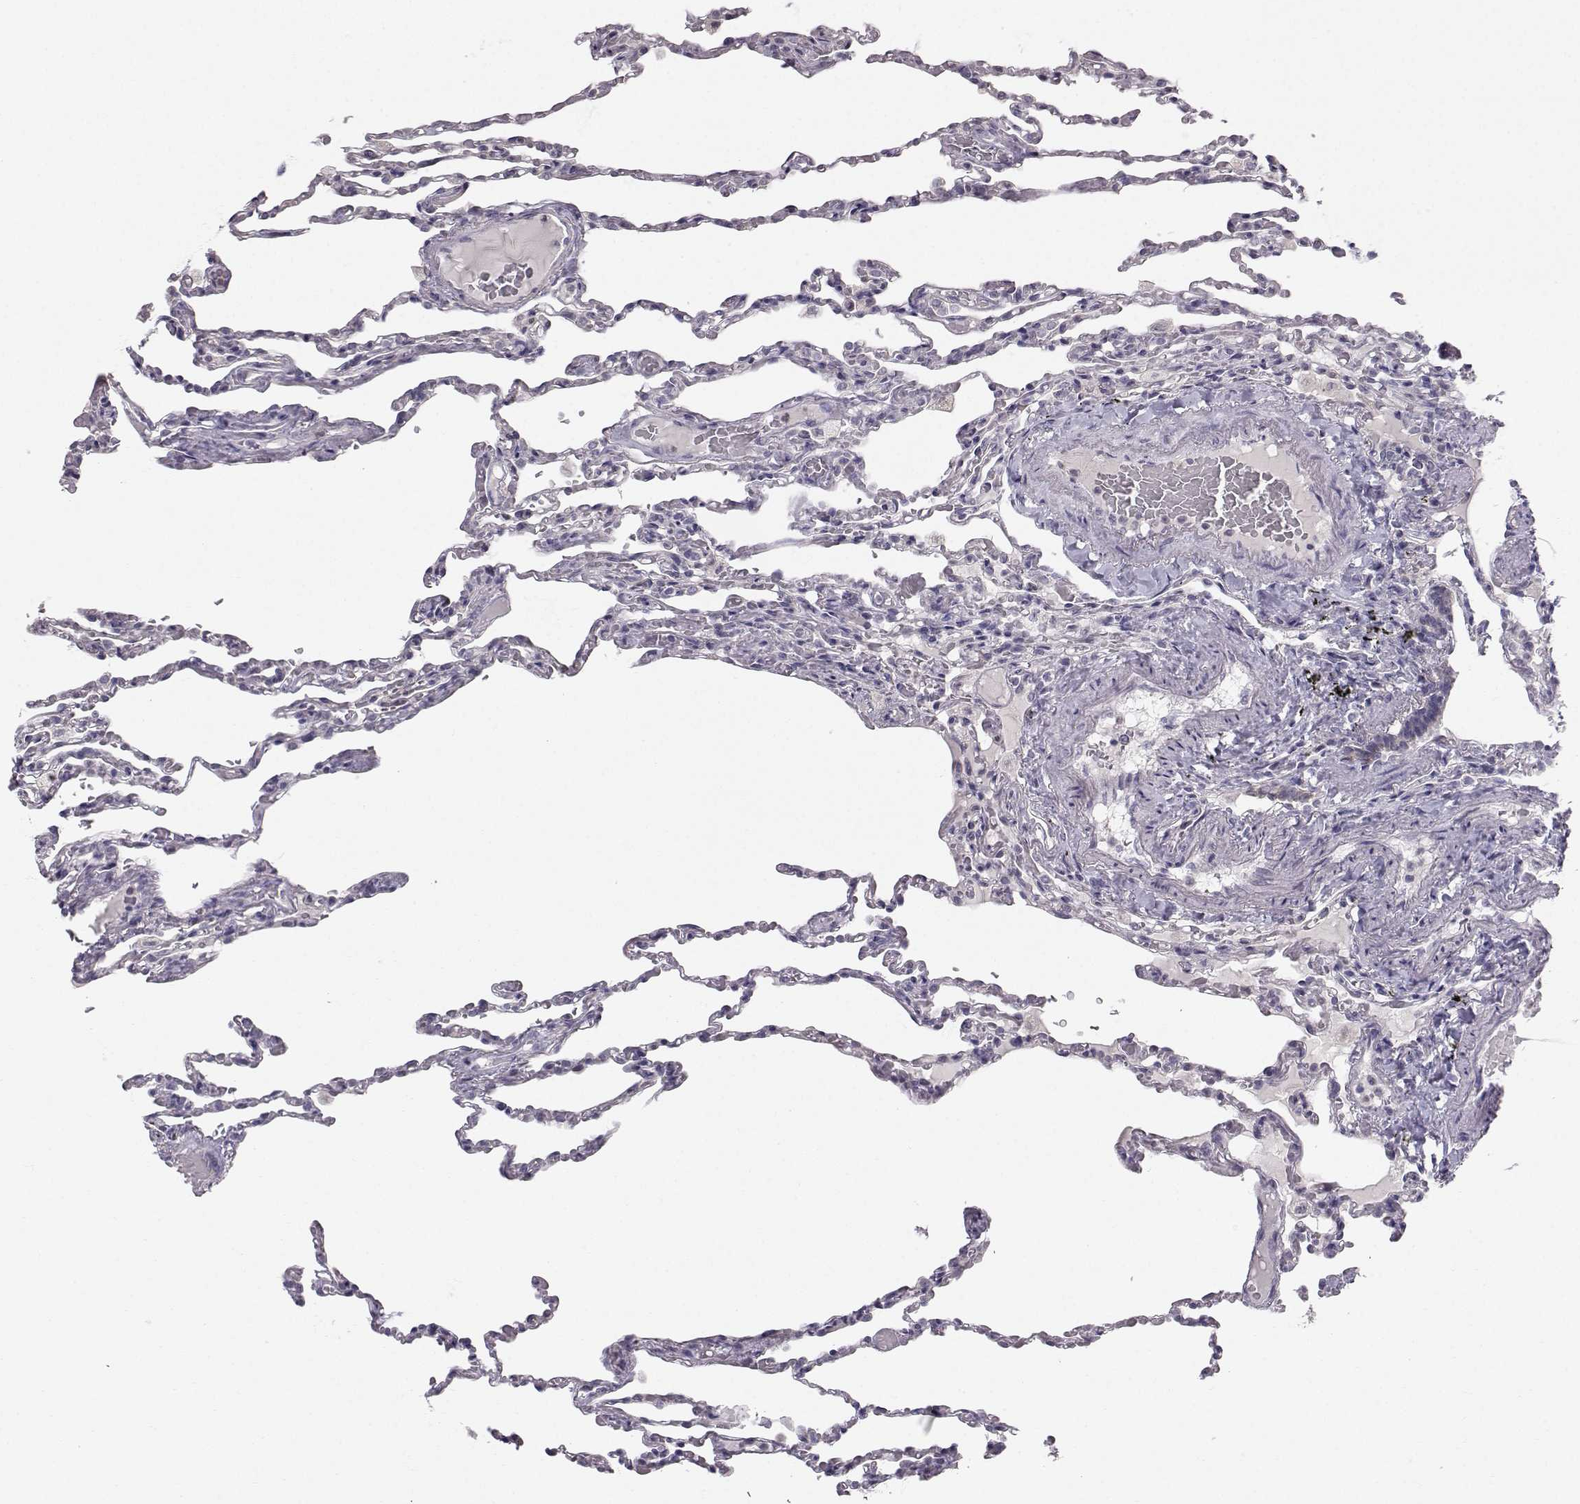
{"staining": {"intensity": "negative", "quantity": "none", "location": "none"}, "tissue": "lung", "cell_type": "Alveolar cells", "image_type": "normal", "snomed": [{"axis": "morphology", "description": "Normal tissue, NOS"}, {"axis": "topography", "description": "Lung"}], "caption": "An immunohistochemistry photomicrograph of normal lung is shown. There is no staining in alveolar cells of lung.", "gene": "ZNF185", "patient": {"sex": "female", "age": 43}}